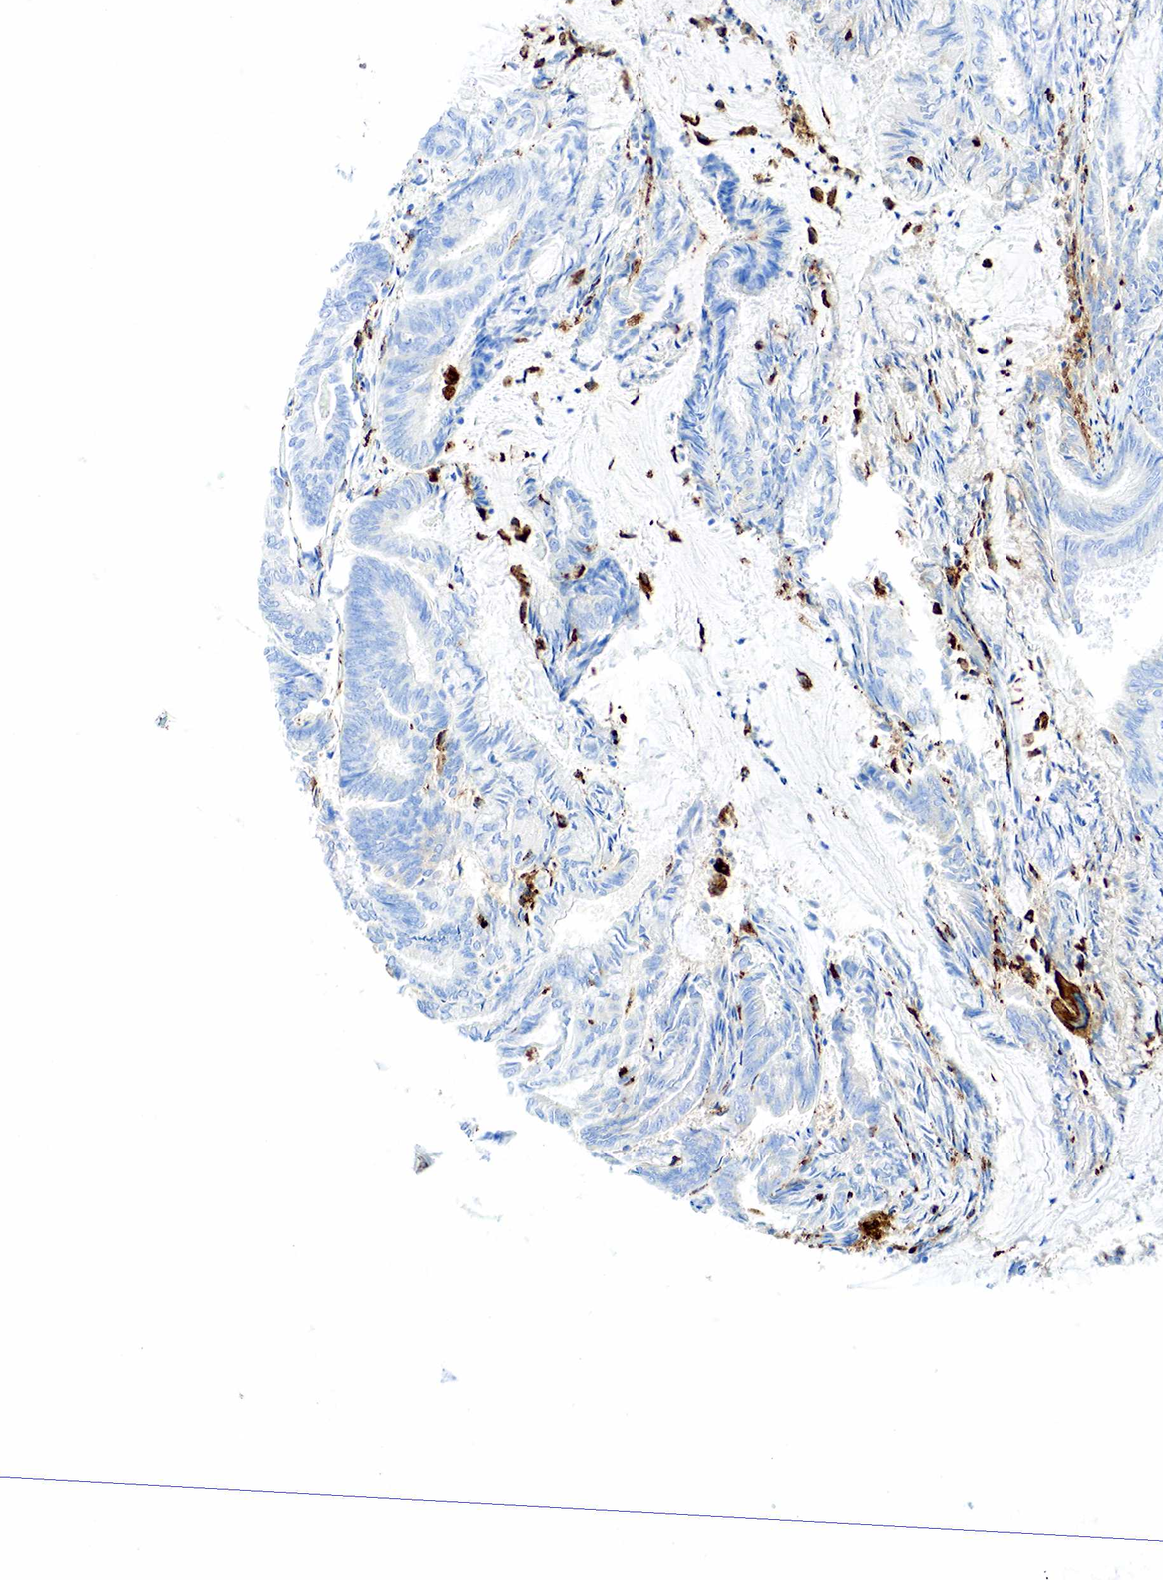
{"staining": {"intensity": "negative", "quantity": "none", "location": "none"}, "tissue": "endometrial cancer", "cell_type": "Tumor cells", "image_type": "cancer", "snomed": [{"axis": "morphology", "description": "Adenocarcinoma, NOS"}, {"axis": "topography", "description": "Endometrium"}], "caption": "Immunohistochemistry (IHC) of human endometrial cancer displays no expression in tumor cells. Brightfield microscopy of immunohistochemistry (IHC) stained with DAB (brown) and hematoxylin (blue), captured at high magnification.", "gene": "CD68", "patient": {"sex": "female", "age": 59}}